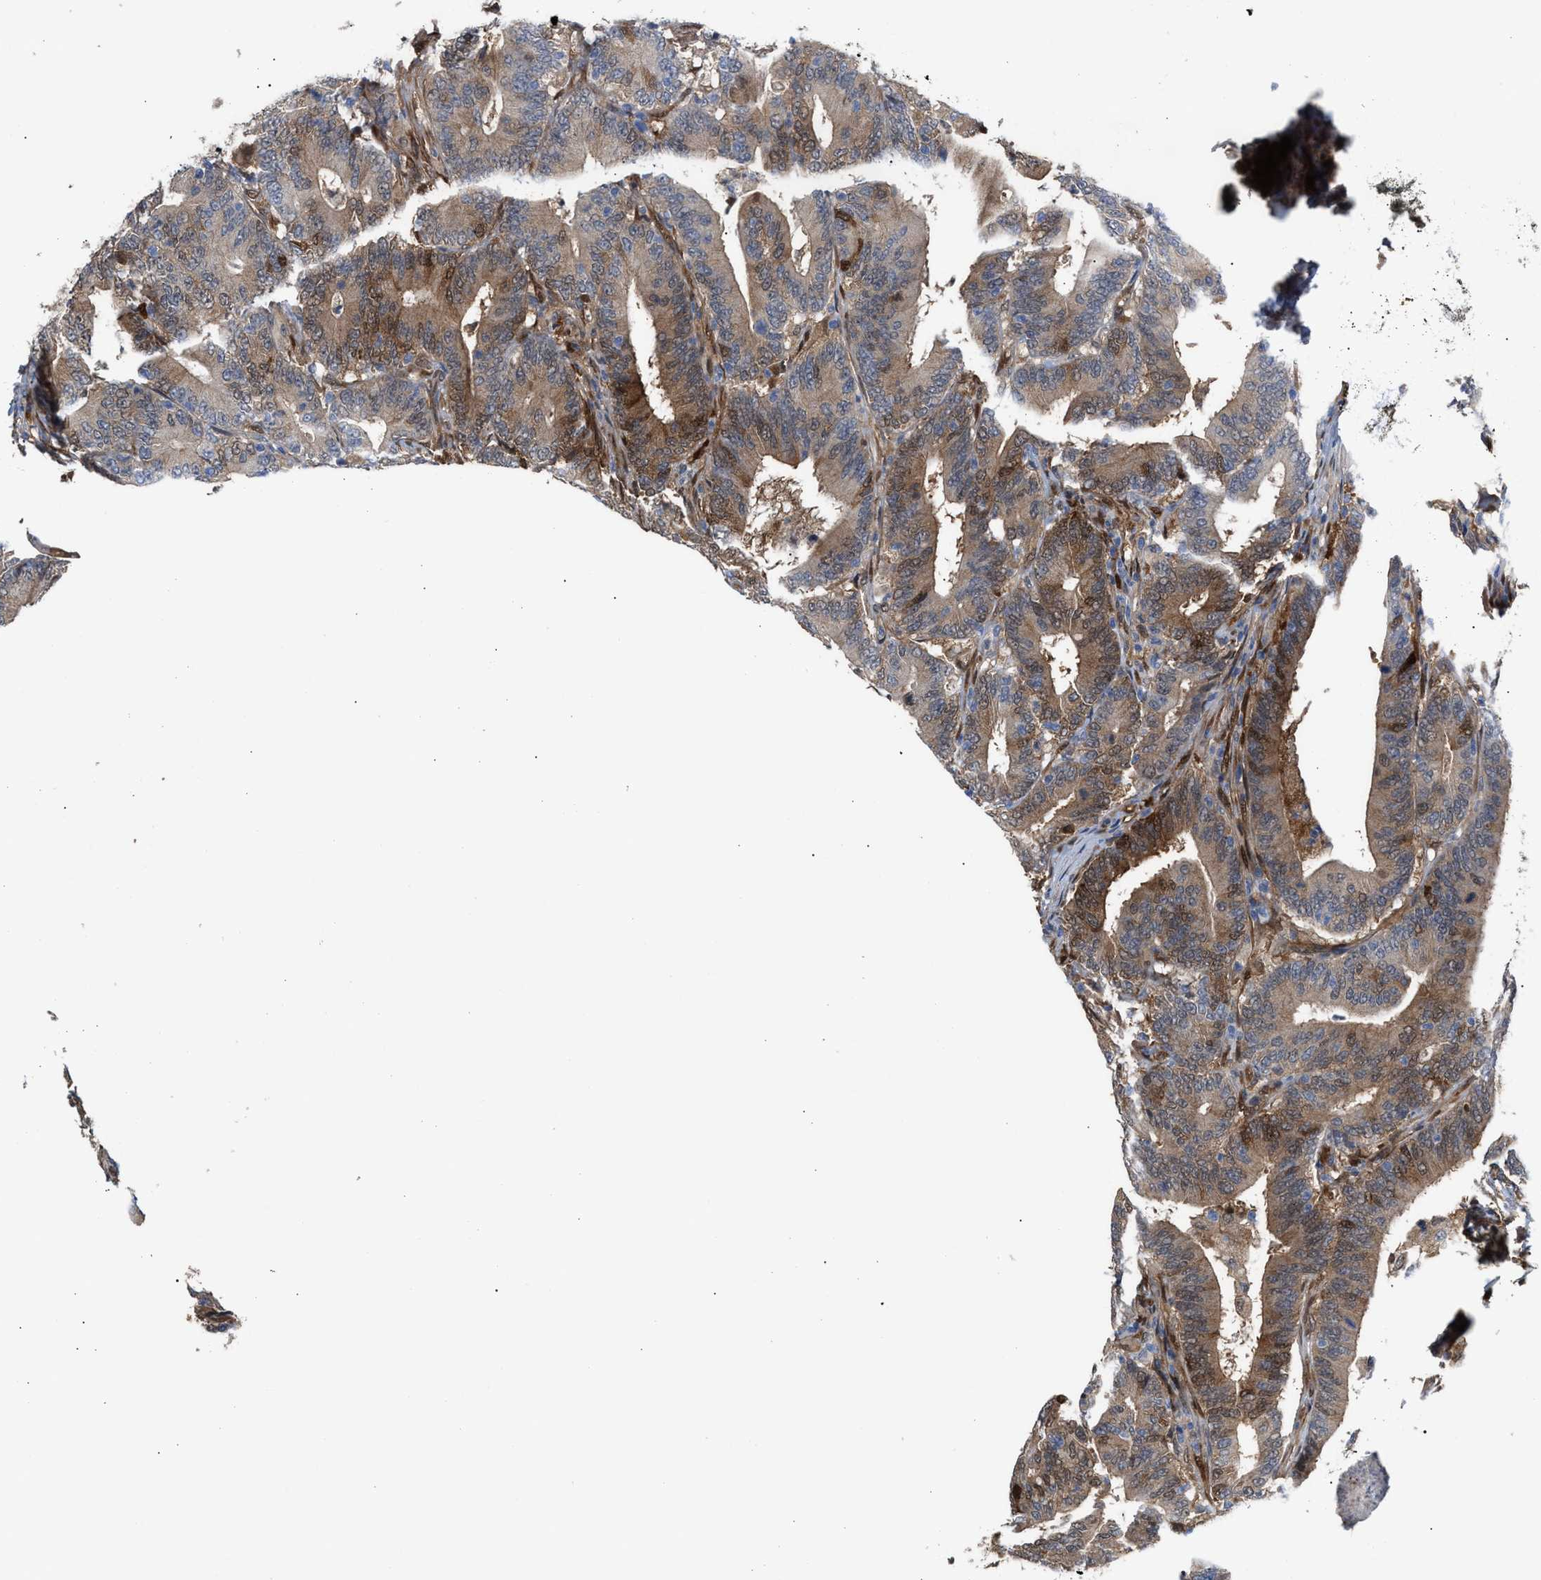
{"staining": {"intensity": "moderate", "quantity": ">75%", "location": "cytoplasmic/membranous,nuclear"}, "tissue": "colorectal cancer", "cell_type": "Tumor cells", "image_type": "cancer", "snomed": [{"axis": "morphology", "description": "Adenocarcinoma, NOS"}, {"axis": "topography", "description": "Colon"}], "caption": "IHC micrograph of neoplastic tissue: adenocarcinoma (colorectal) stained using immunohistochemistry demonstrates medium levels of moderate protein expression localized specifically in the cytoplasmic/membranous and nuclear of tumor cells, appearing as a cytoplasmic/membranous and nuclear brown color.", "gene": "TP53I3", "patient": {"sex": "female", "age": 66}}